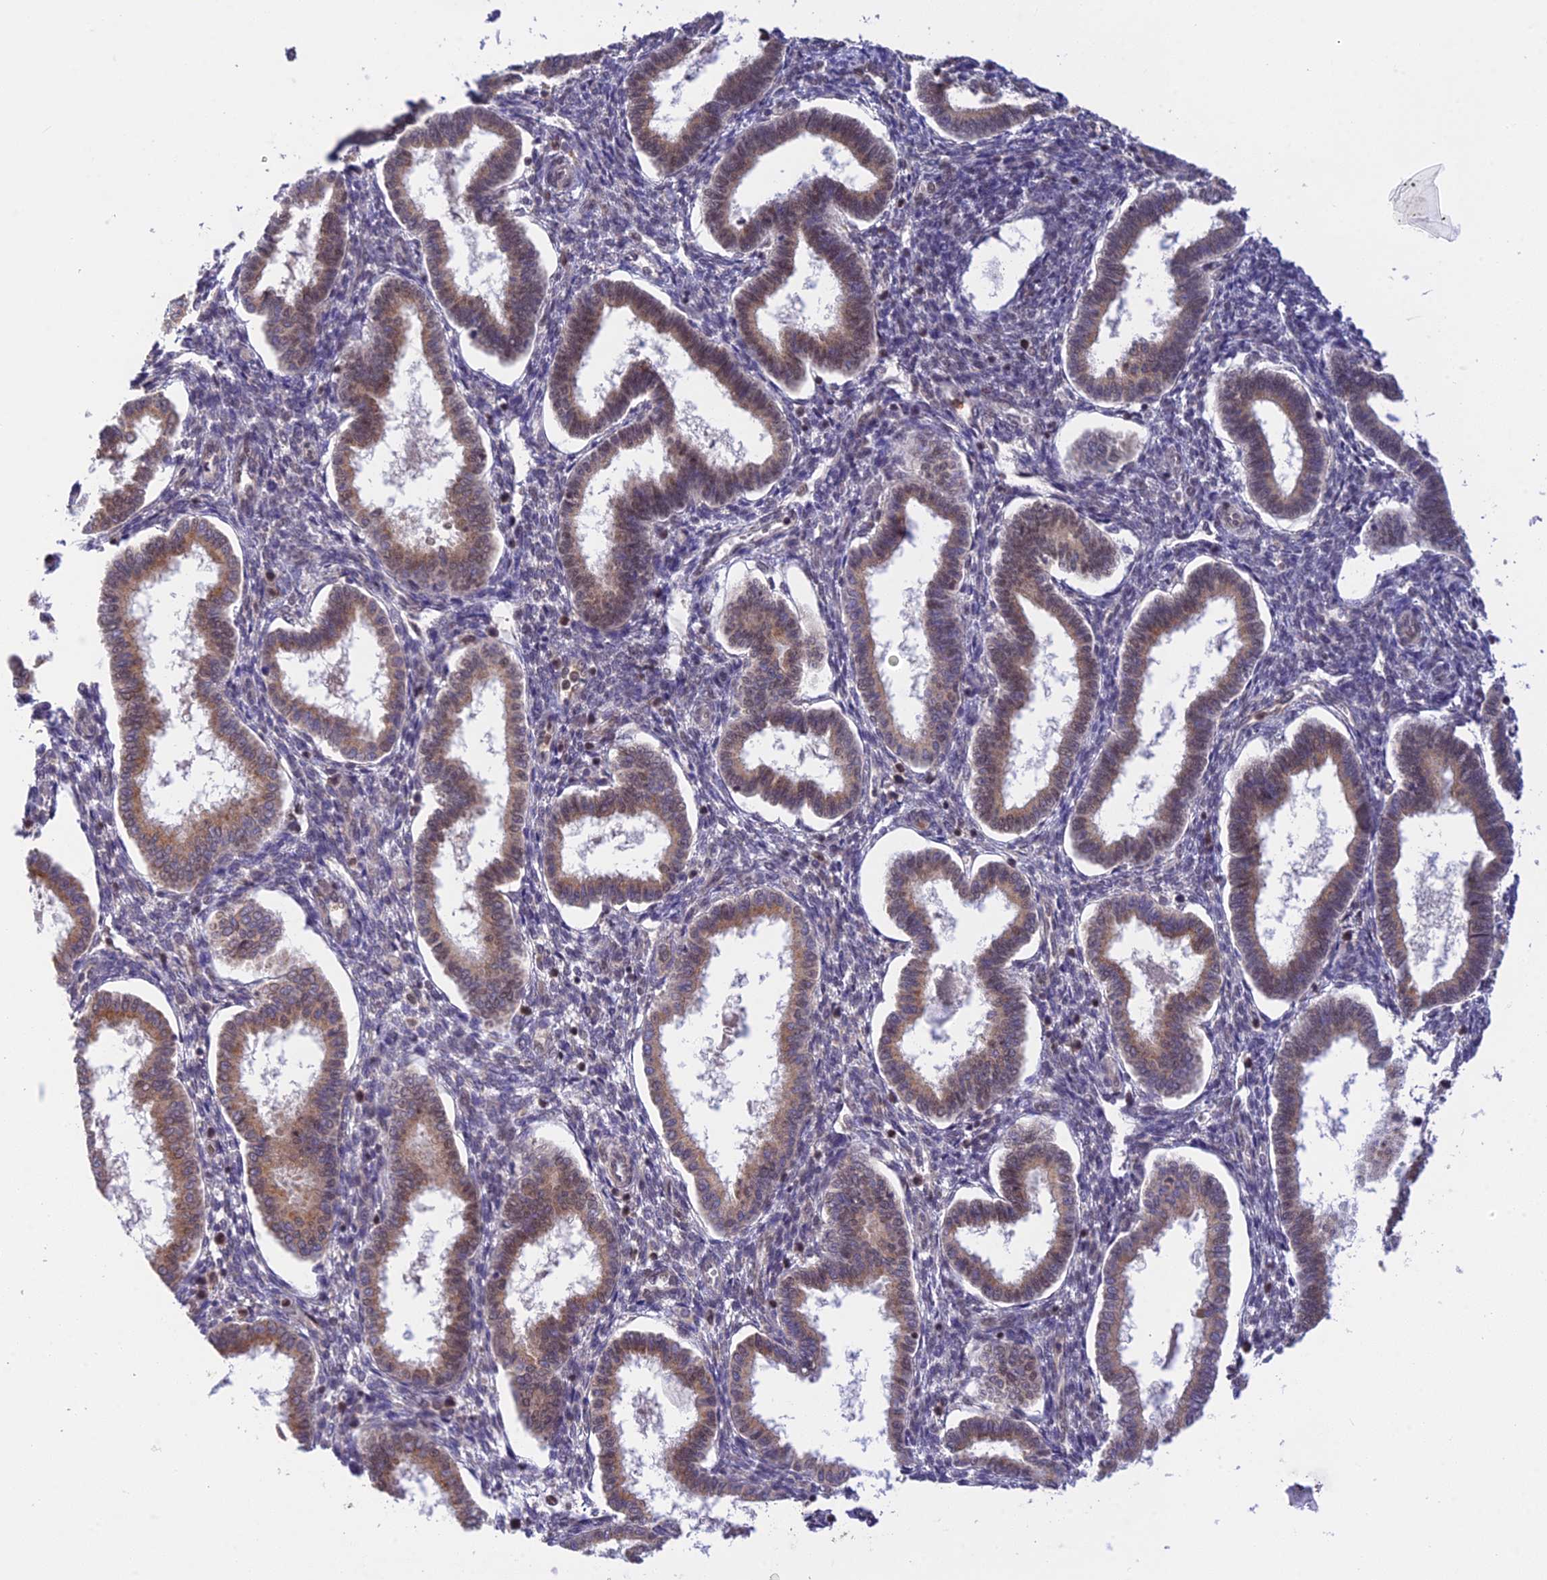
{"staining": {"intensity": "negative", "quantity": "none", "location": "none"}, "tissue": "endometrium", "cell_type": "Cells in endometrial stroma", "image_type": "normal", "snomed": [{"axis": "morphology", "description": "Normal tissue, NOS"}, {"axis": "topography", "description": "Endometrium"}], "caption": "Human endometrium stained for a protein using immunohistochemistry (IHC) shows no positivity in cells in endometrial stroma.", "gene": "PEX16", "patient": {"sex": "female", "age": 24}}